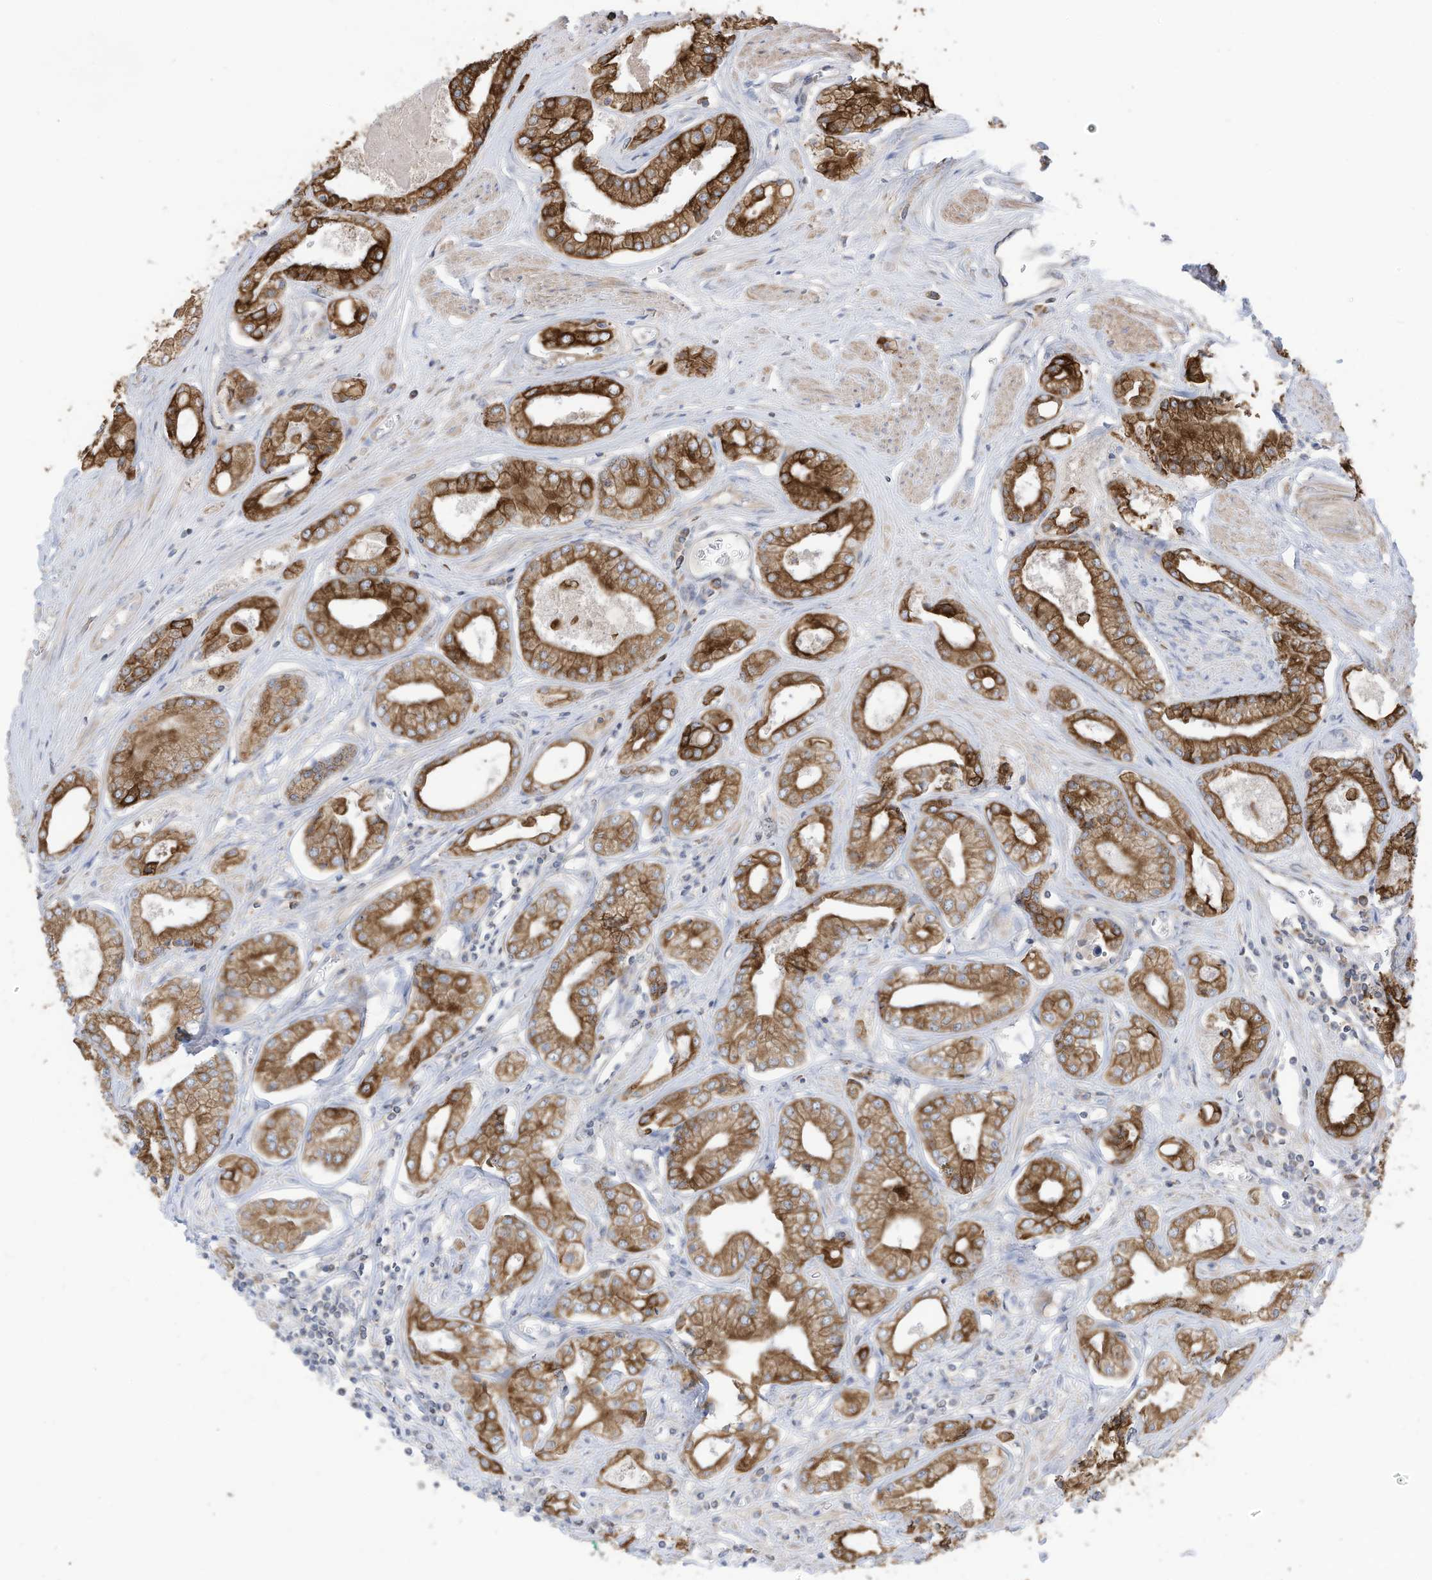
{"staining": {"intensity": "strong", "quantity": ">75%", "location": "cytoplasmic/membranous"}, "tissue": "prostate cancer", "cell_type": "Tumor cells", "image_type": "cancer", "snomed": [{"axis": "morphology", "description": "Adenocarcinoma, Low grade"}, {"axis": "topography", "description": "Prostate"}], "caption": "A high amount of strong cytoplasmic/membranous positivity is present in about >75% of tumor cells in prostate adenocarcinoma (low-grade) tissue.", "gene": "CGAS", "patient": {"sex": "male", "age": 60}}